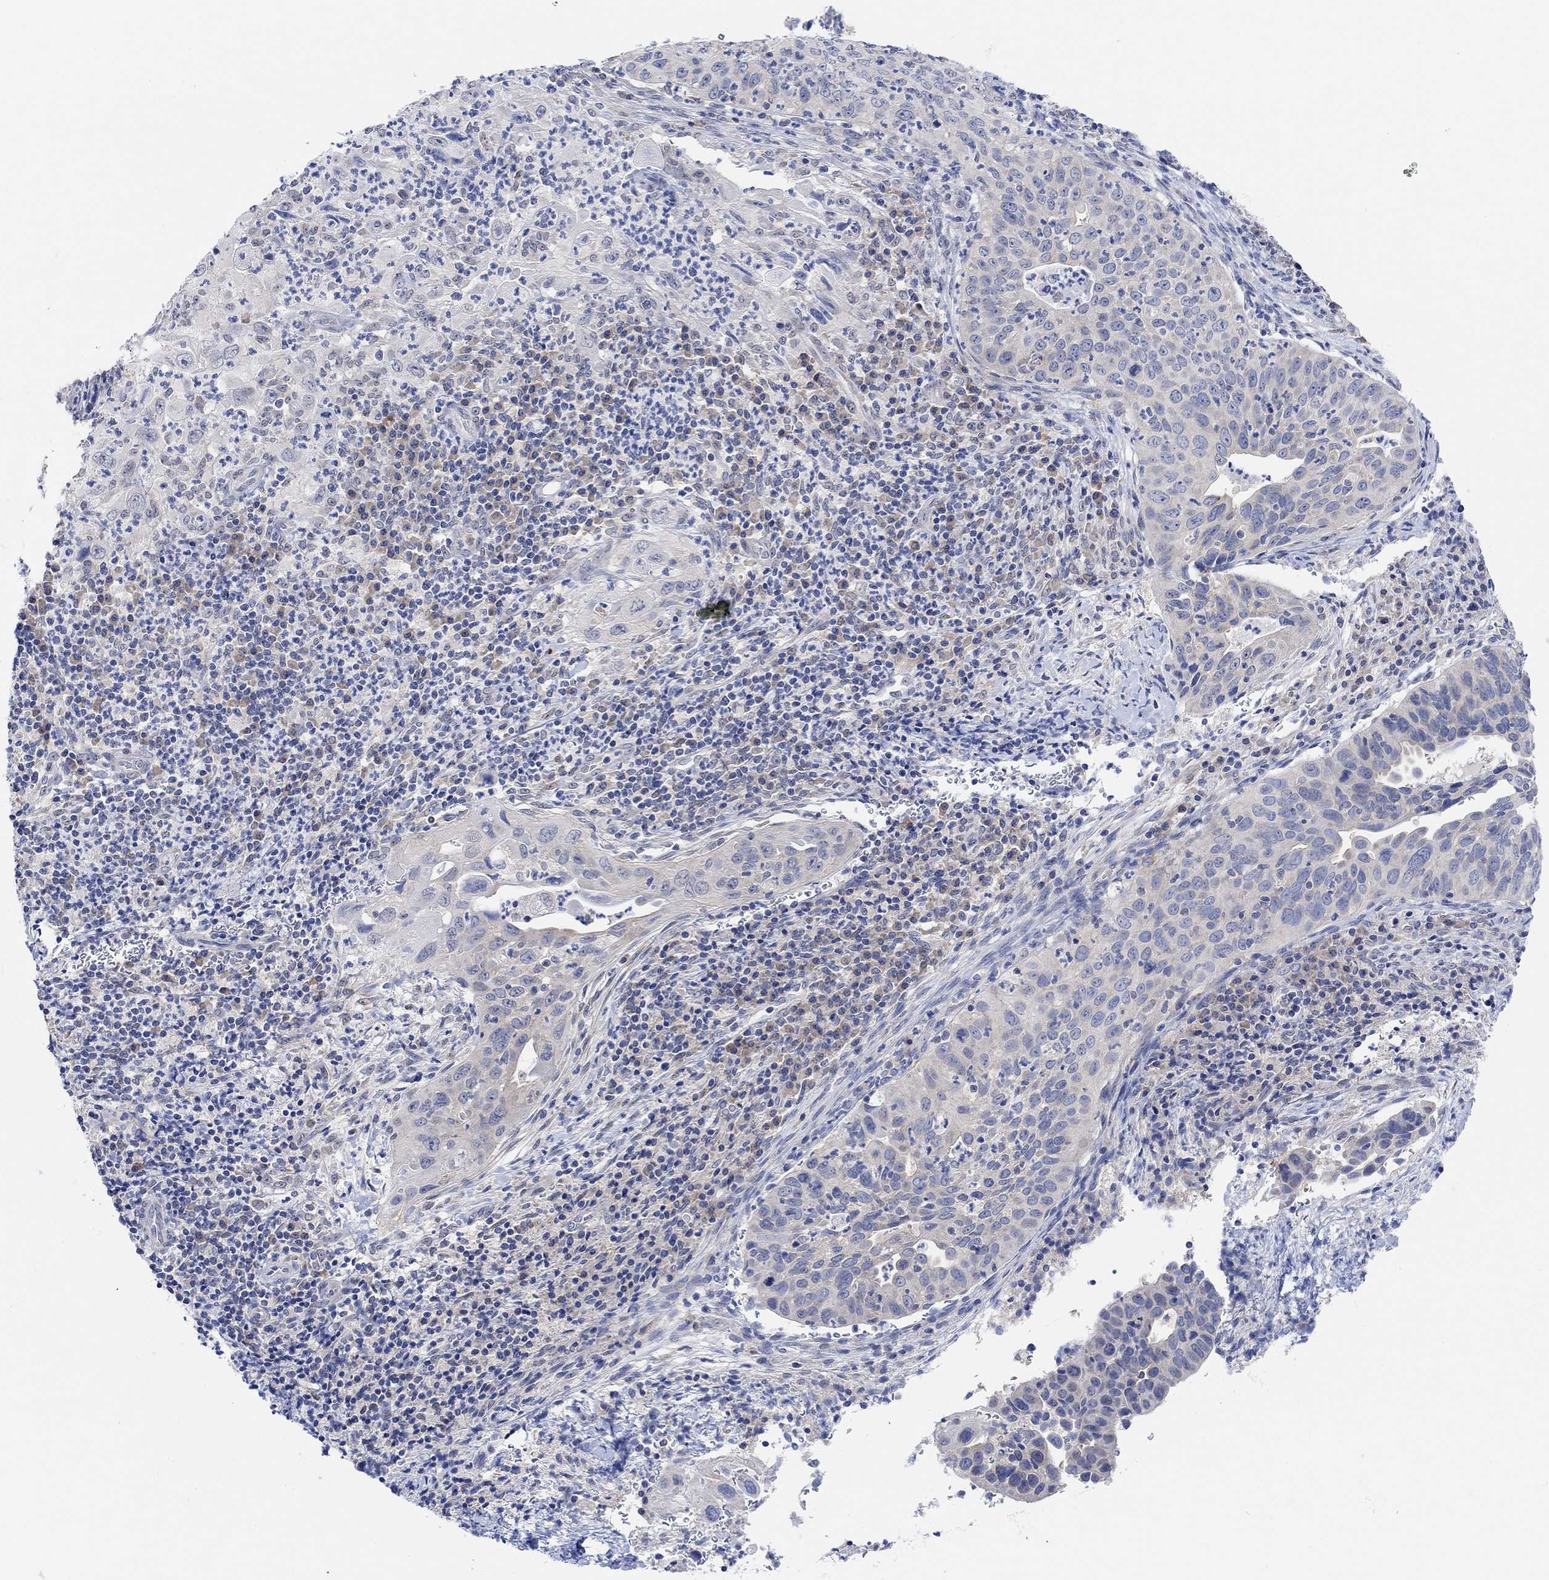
{"staining": {"intensity": "negative", "quantity": "none", "location": "none"}, "tissue": "cervical cancer", "cell_type": "Tumor cells", "image_type": "cancer", "snomed": [{"axis": "morphology", "description": "Squamous cell carcinoma, NOS"}, {"axis": "topography", "description": "Cervix"}], "caption": "Protein analysis of cervical squamous cell carcinoma reveals no significant expression in tumor cells.", "gene": "RIMS1", "patient": {"sex": "female", "age": 26}}